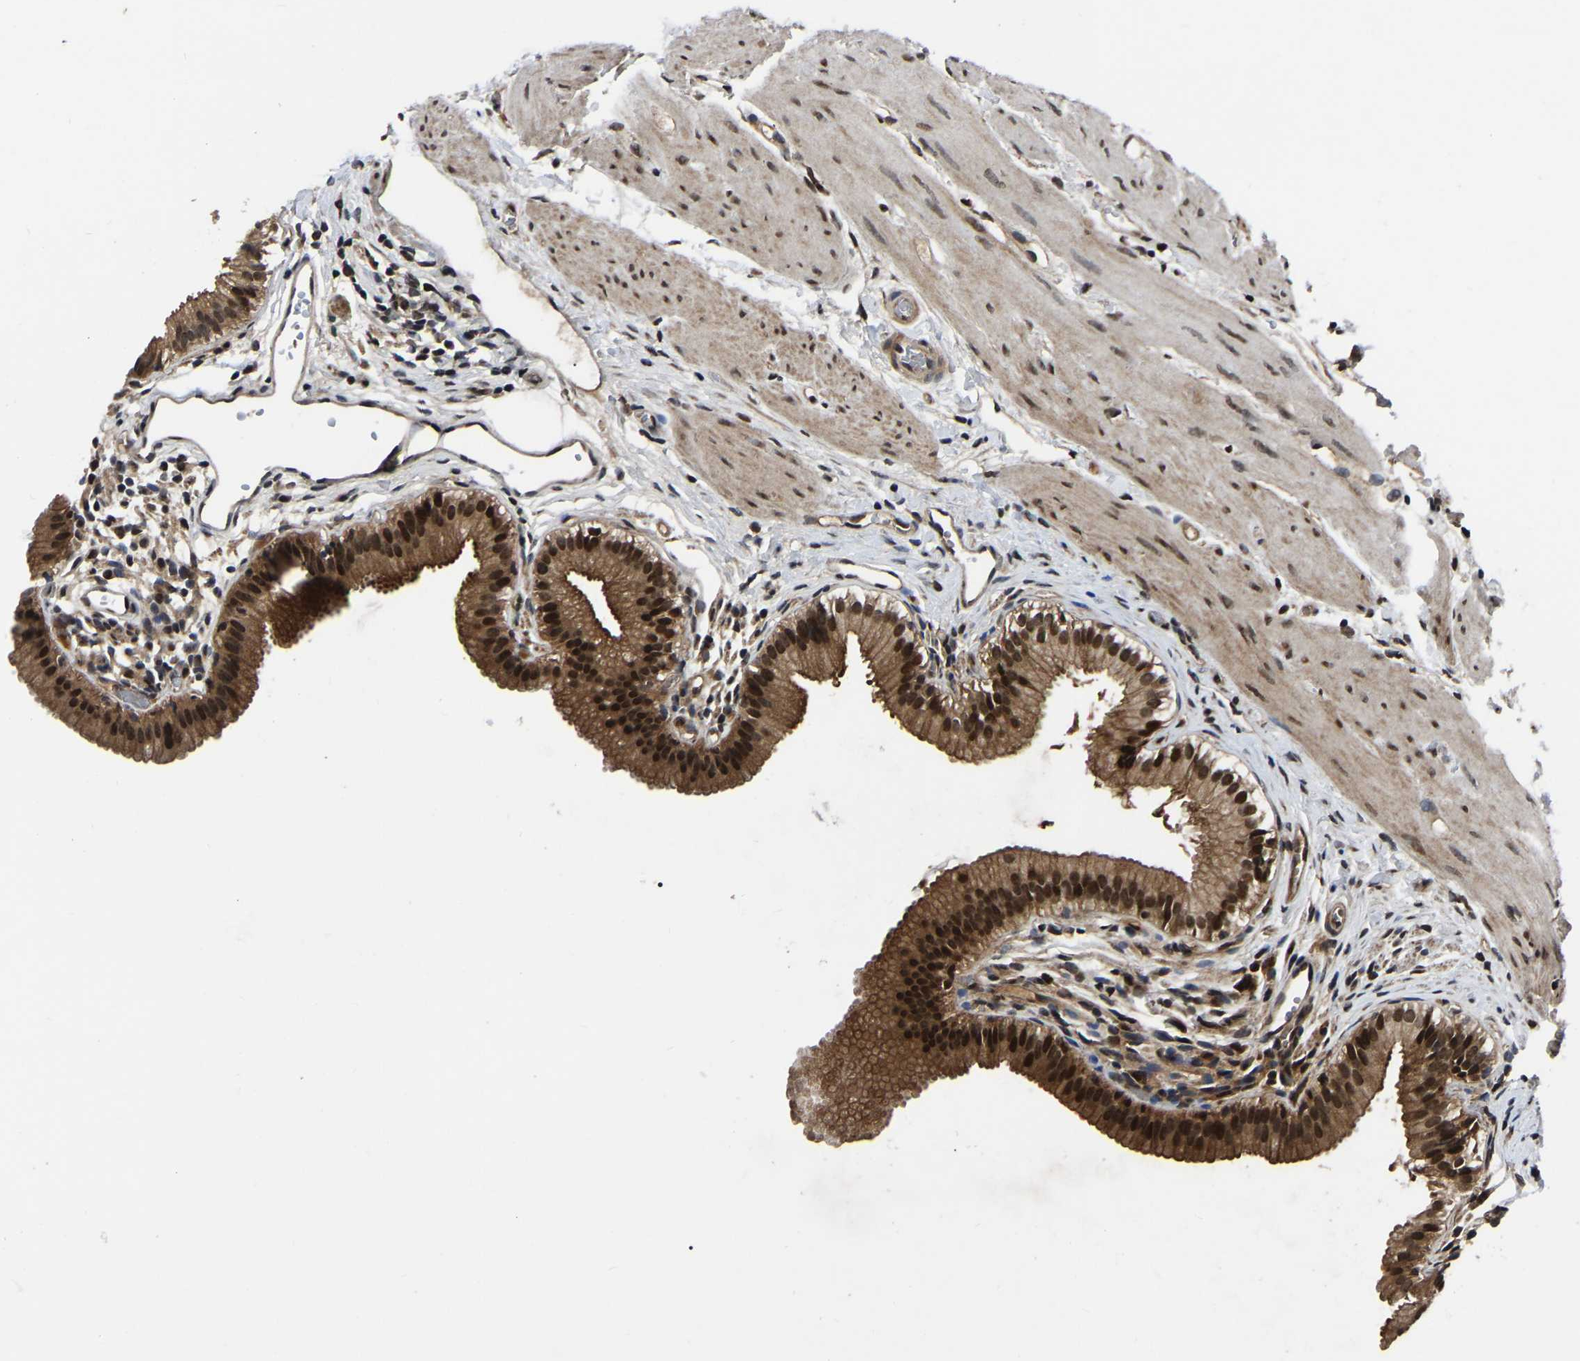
{"staining": {"intensity": "strong", "quantity": ">75%", "location": "cytoplasmic/membranous,nuclear"}, "tissue": "gallbladder", "cell_type": "Glandular cells", "image_type": "normal", "snomed": [{"axis": "morphology", "description": "Normal tissue, NOS"}, {"axis": "topography", "description": "Gallbladder"}], "caption": "Normal gallbladder exhibits strong cytoplasmic/membranous,nuclear positivity in about >75% of glandular cells.", "gene": "TRIM35", "patient": {"sex": "female", "age": 26}}